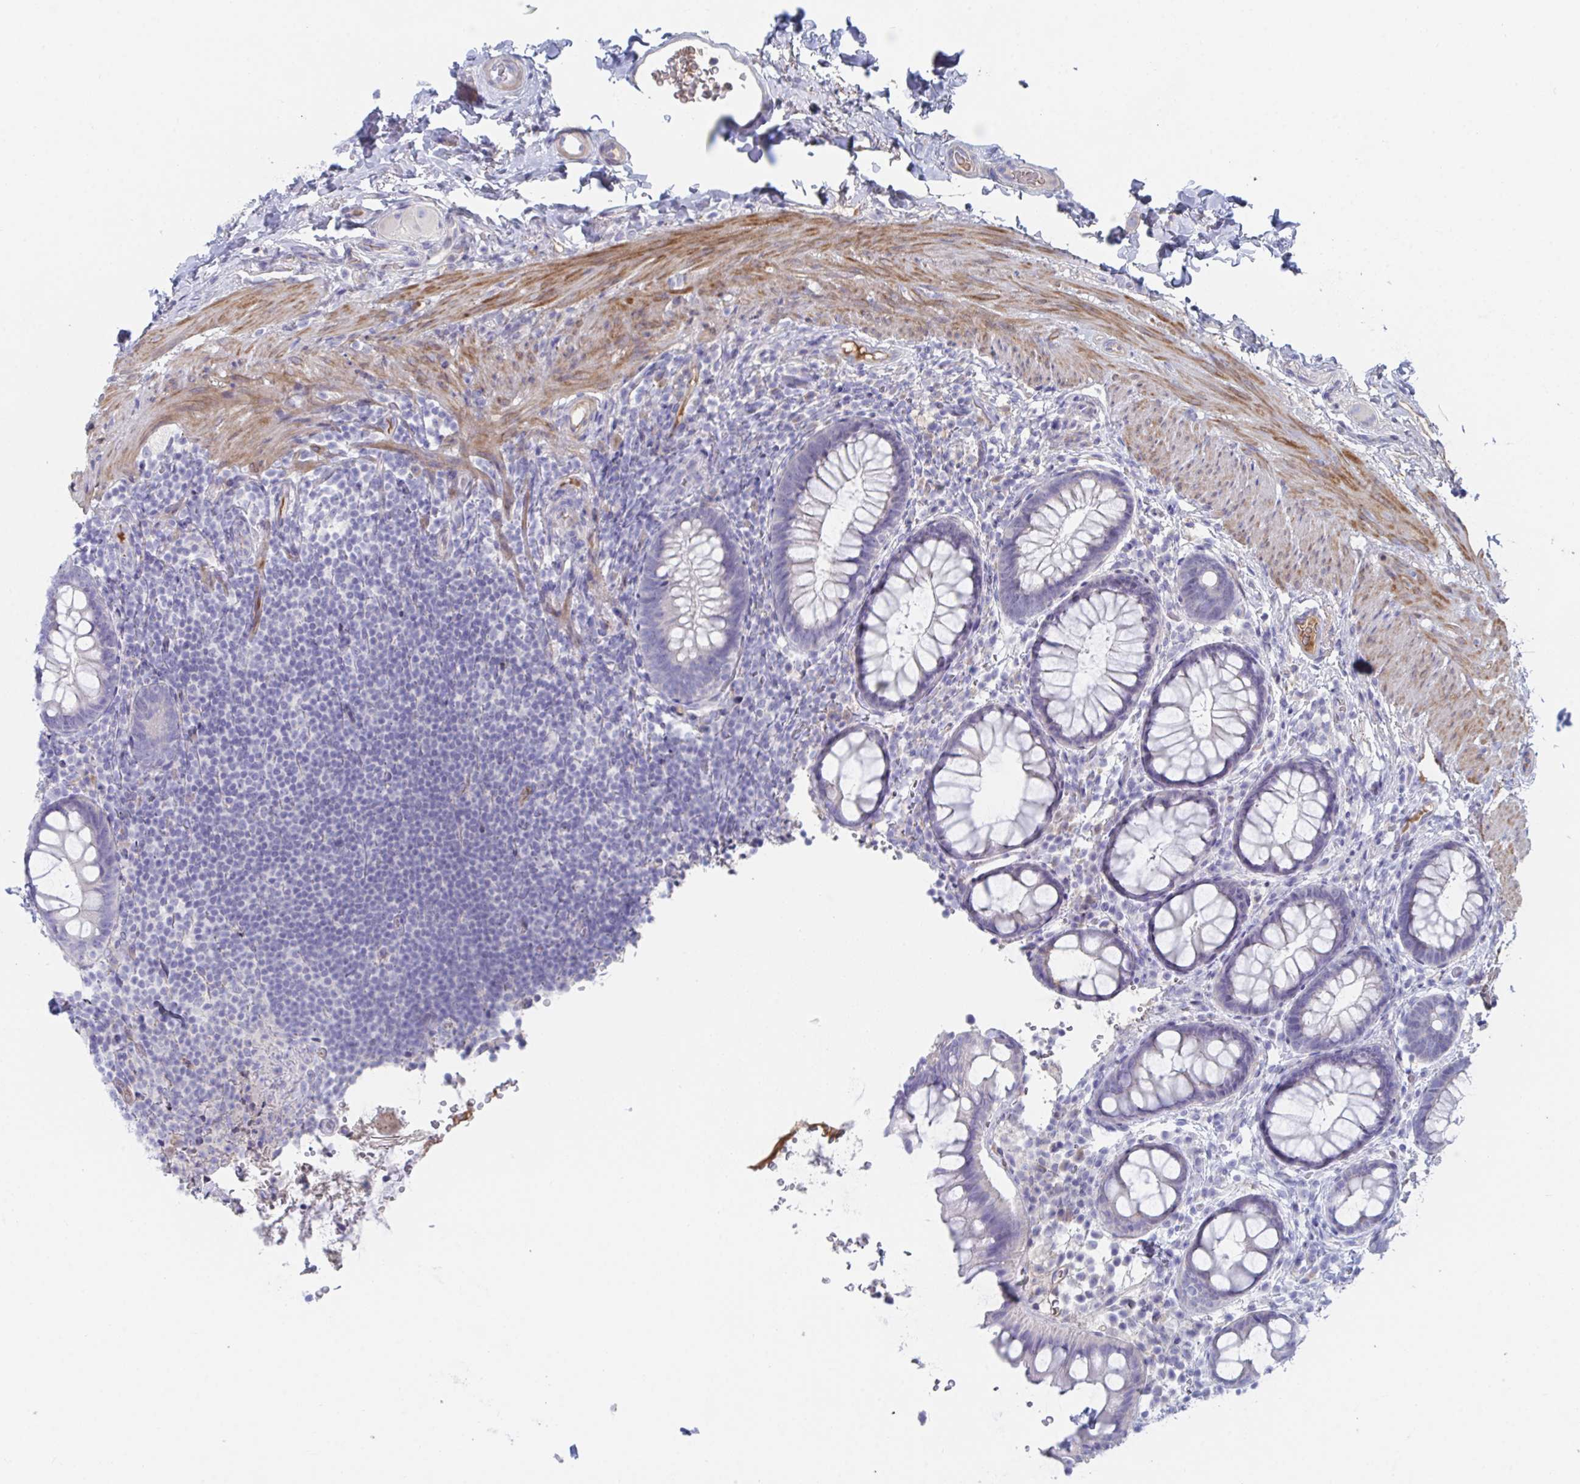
{"staining": {"intensity": "negative", "quantity": "none", "location": "none"}, "tissue": "rectum", "cell_type": "Glandular cells", "image_type": "normal", "snomed": [{"axis": "morphology", "description": "Normal tissue, NOS"}, {"axis": "topography", "description": "Rectum"}, {"axis": "topography", "description": "Peripheral nerve tissue"}], "caption": "DAB (3,3'-diaminobenzidine) immunohistochemical staining of unremarkable human rectum exhibits no significant positivity in glandular cells.", "gene": "TNFAIP6", "patient": {"sex": "female", "age": 69}}